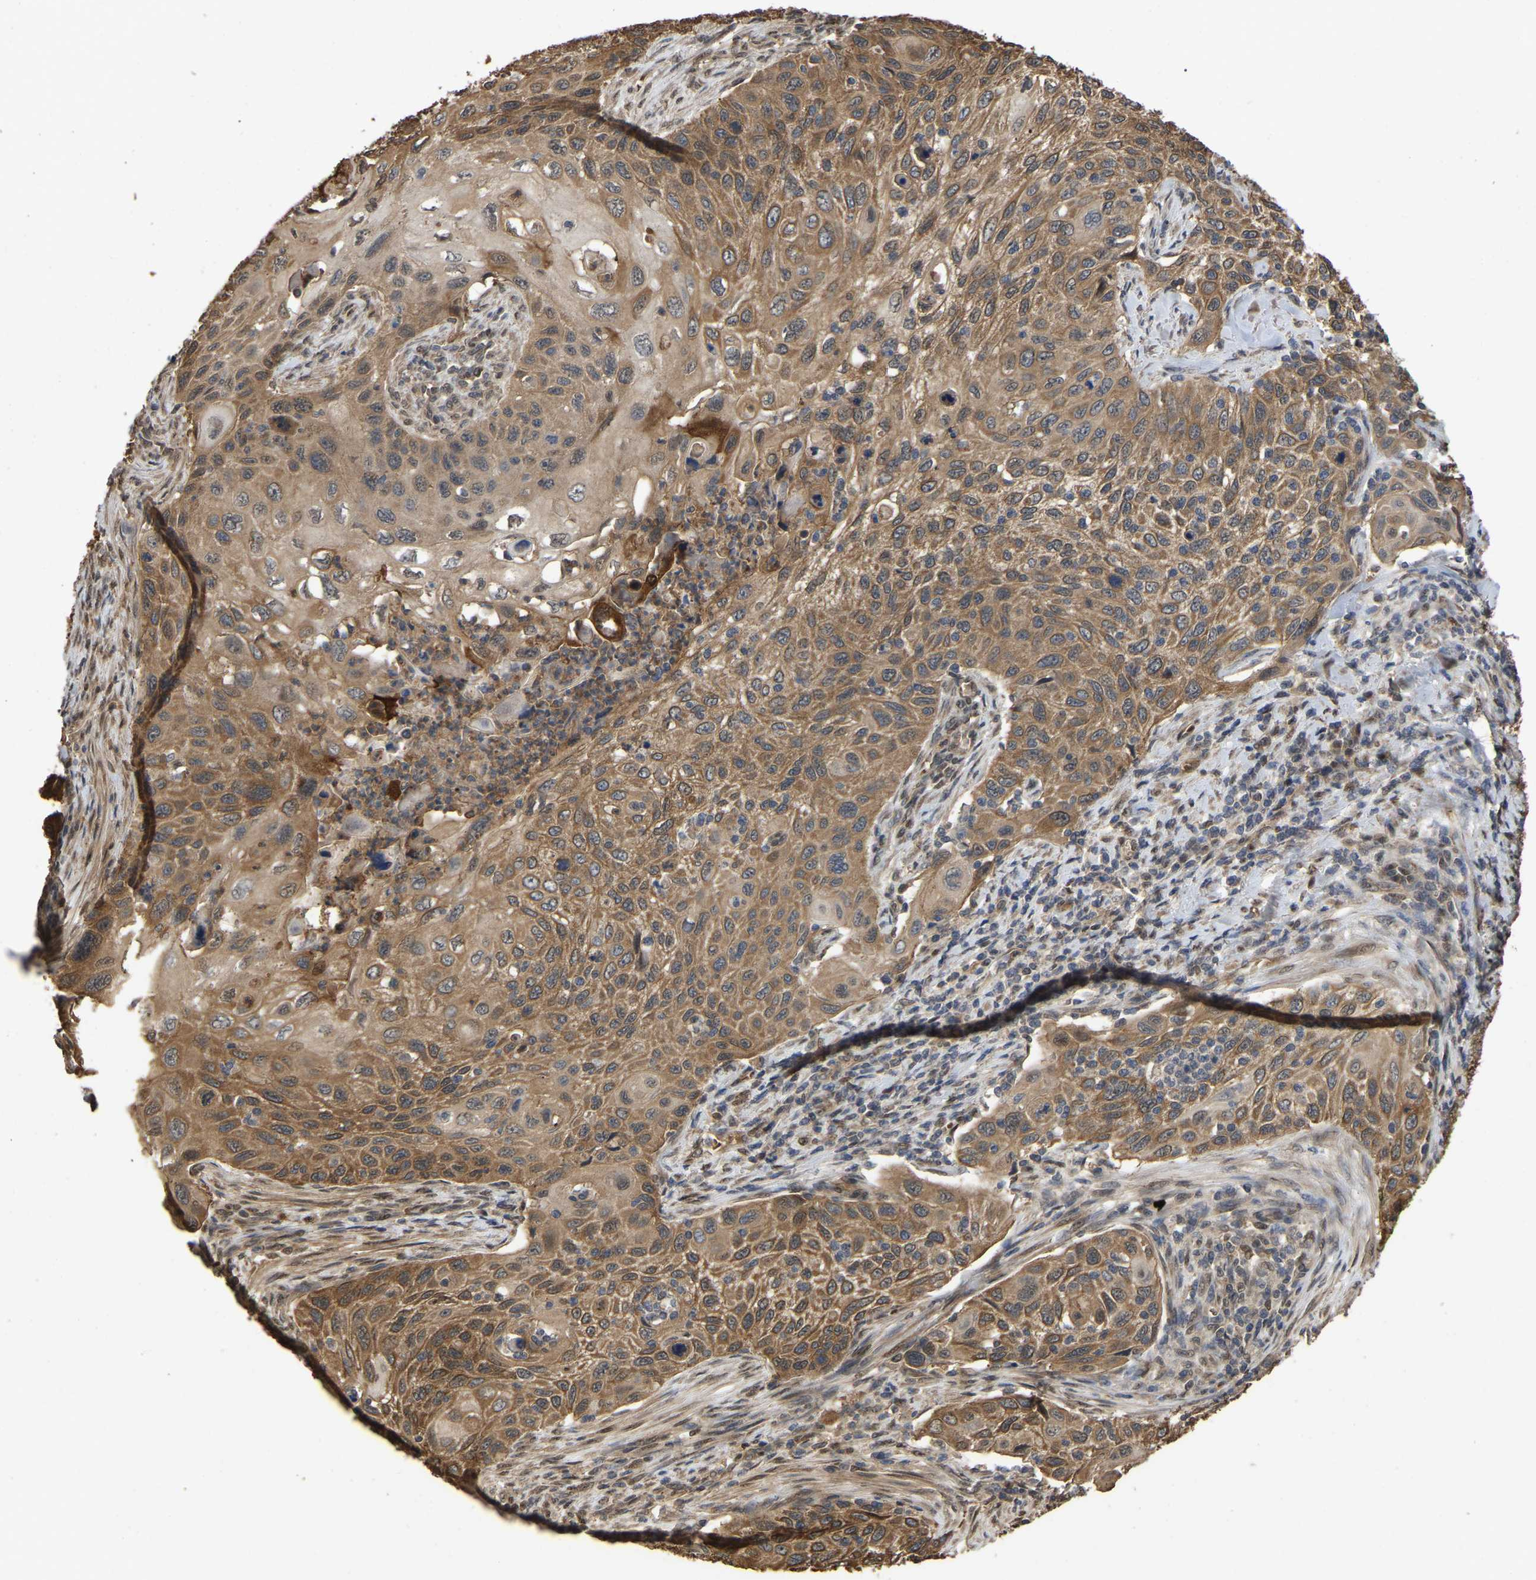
{"staining": {"intensity": "moderate", "quantity": ">75%", "location": "cytoplasmic/membranous"}, "tissue": "cervical cancer", "cell_type": "Tumor cells", "image_type": "cancer", "snomed": [{"axis": "morphology", "description": "Squamous cell carcinoma, NOS"}, {"axis": "topography", "description": "Cervix"}], "caption": "A photomicrograph of human cervical squamous cell carcinoma stained for a protein exhibits moderate cytoplasmic/membranous brown staining in tumor cells.", "gene": "FAM219A", "patient": {"sex": "female", "age": 70}}